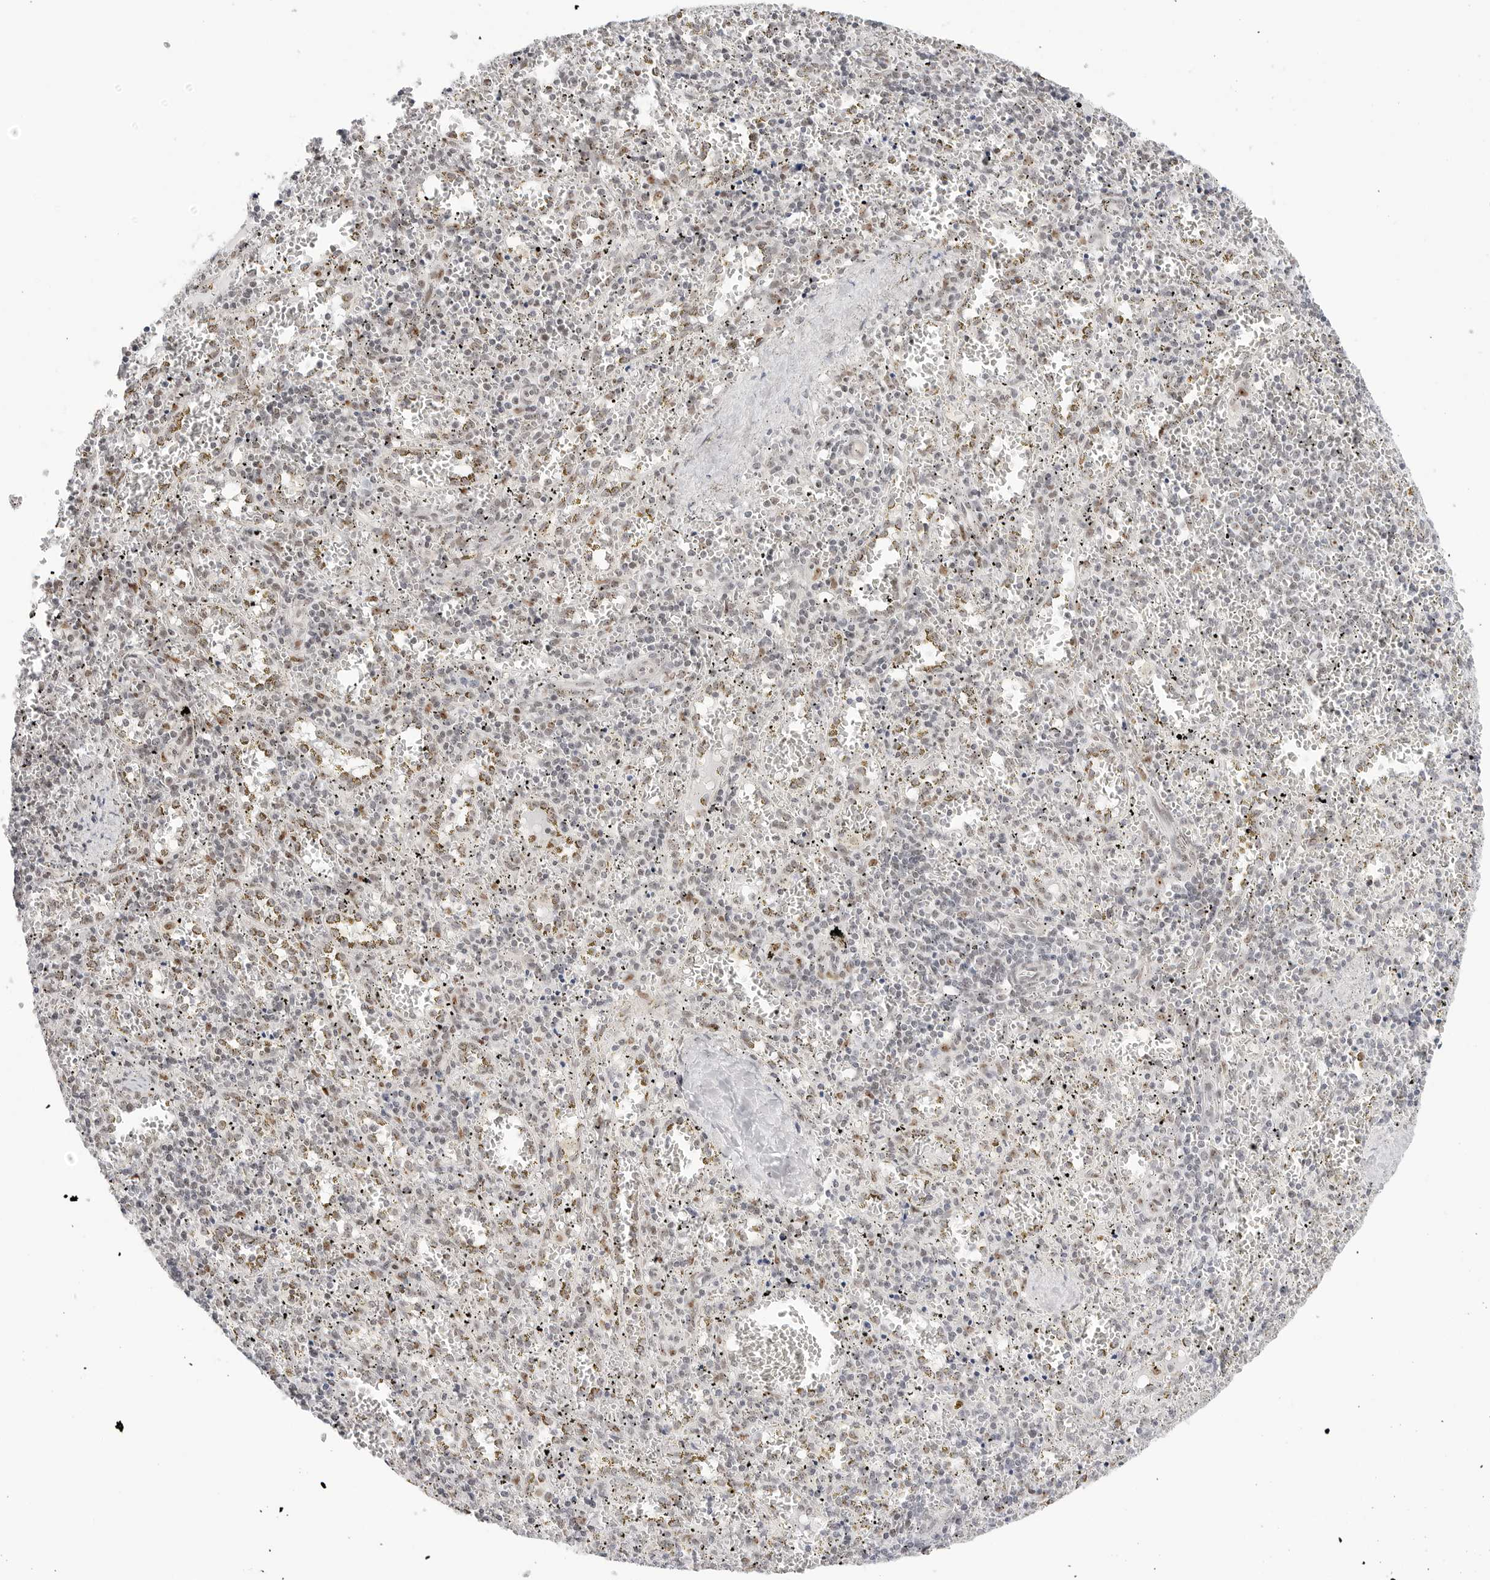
{"staining": {"intensity": "negative", "quantity": "none", "location": "none"}, "tissue": "spleen", "cell_type": "Cells in red pulp", "image_type": "normal", "snomed": [{"axis": "morphology", "description": "Normal tissue, NOS"}, {"axis": "topography", "description": "Spleen"}], "caption": "Immunohistochemical staining of benign spleen exhibits no significant expression in cells in red pulp. Nuclei are stained in blue.", "gene": "C1orf162", "patient": {"sex": "male", "age": 11}}